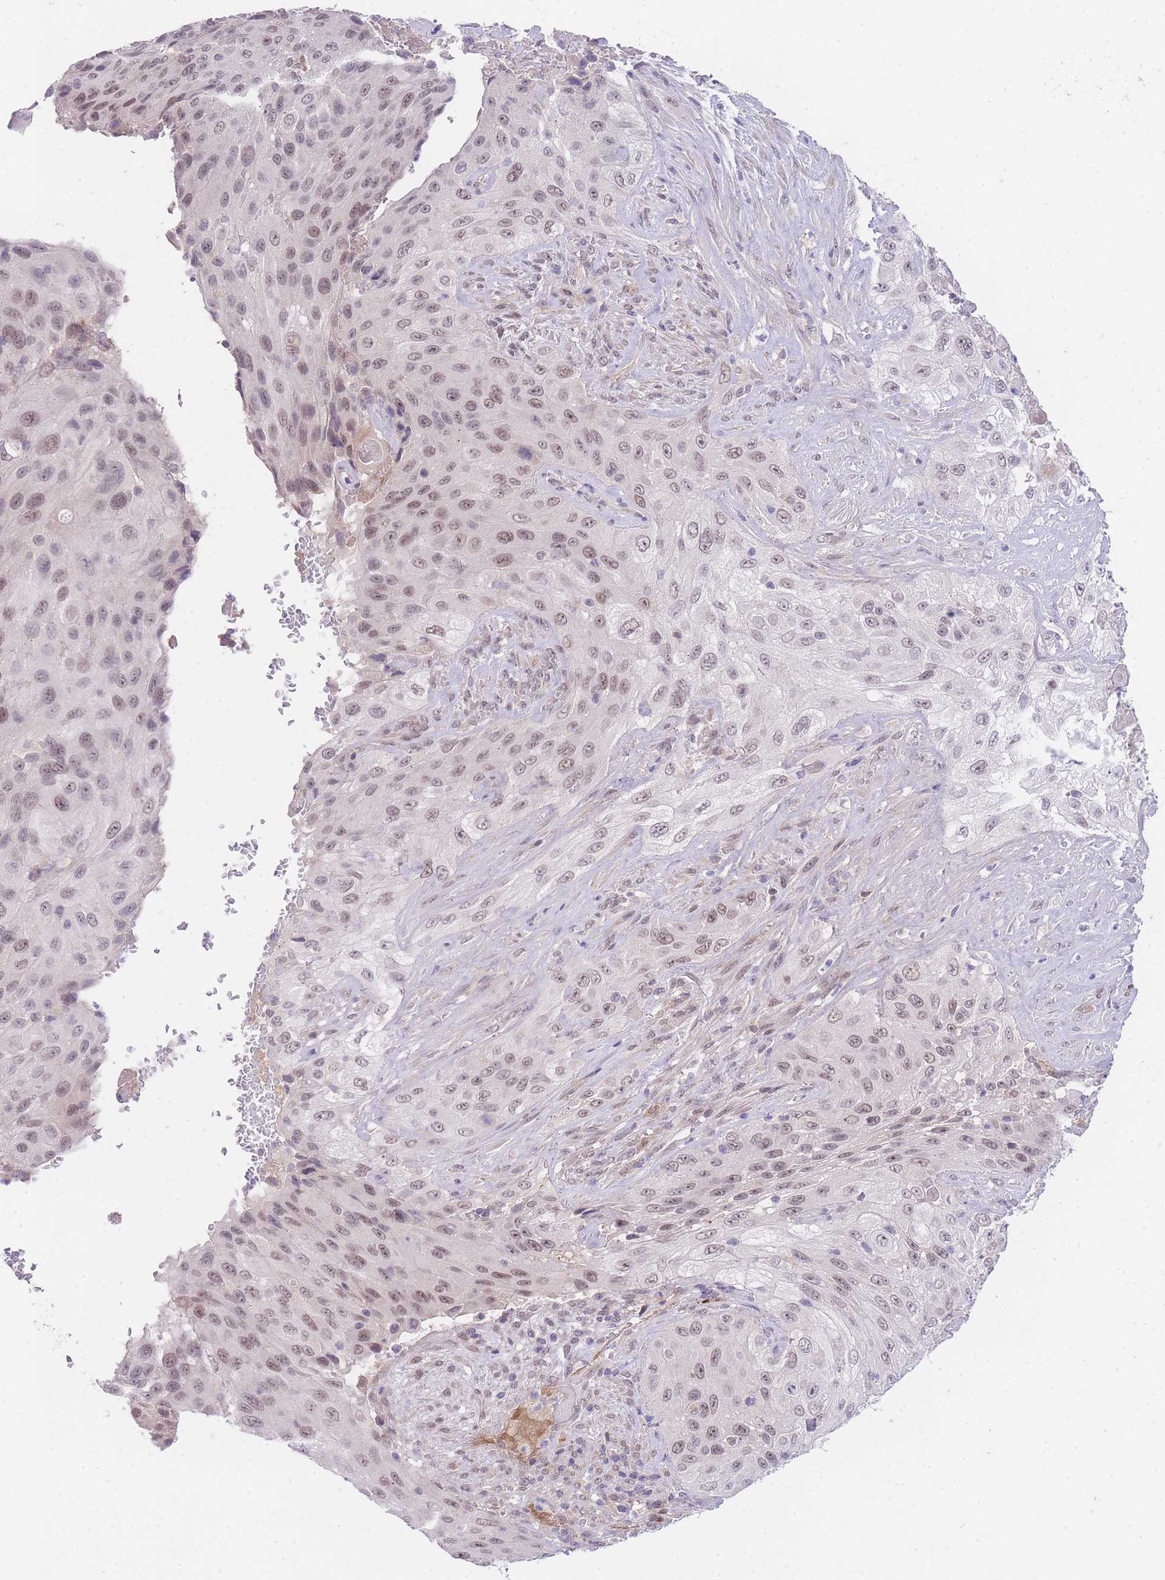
{"staining": {"intensity": "moderate", "quantity": ">75%", "location": "nuclear"}, "tissue": "cervical cancer", "cell_type": "Tumor cells", "image_type": "cancer", "snomed": [{"axis": "morphology", "description": "Squamous cell carcinoma, NOS"}, {"axis": "topography", "description": "Cervix"}], "caption": "Tumor cells display moderate nuclear positivity in approximately >75% of cells in cervical cancer (squamous cell carcinoma). (brown staining indicates protein expression, while blue staining denotes nuclei).", "gene": "SLC25A33", "patient": {"sex": "female", "age": 42}}